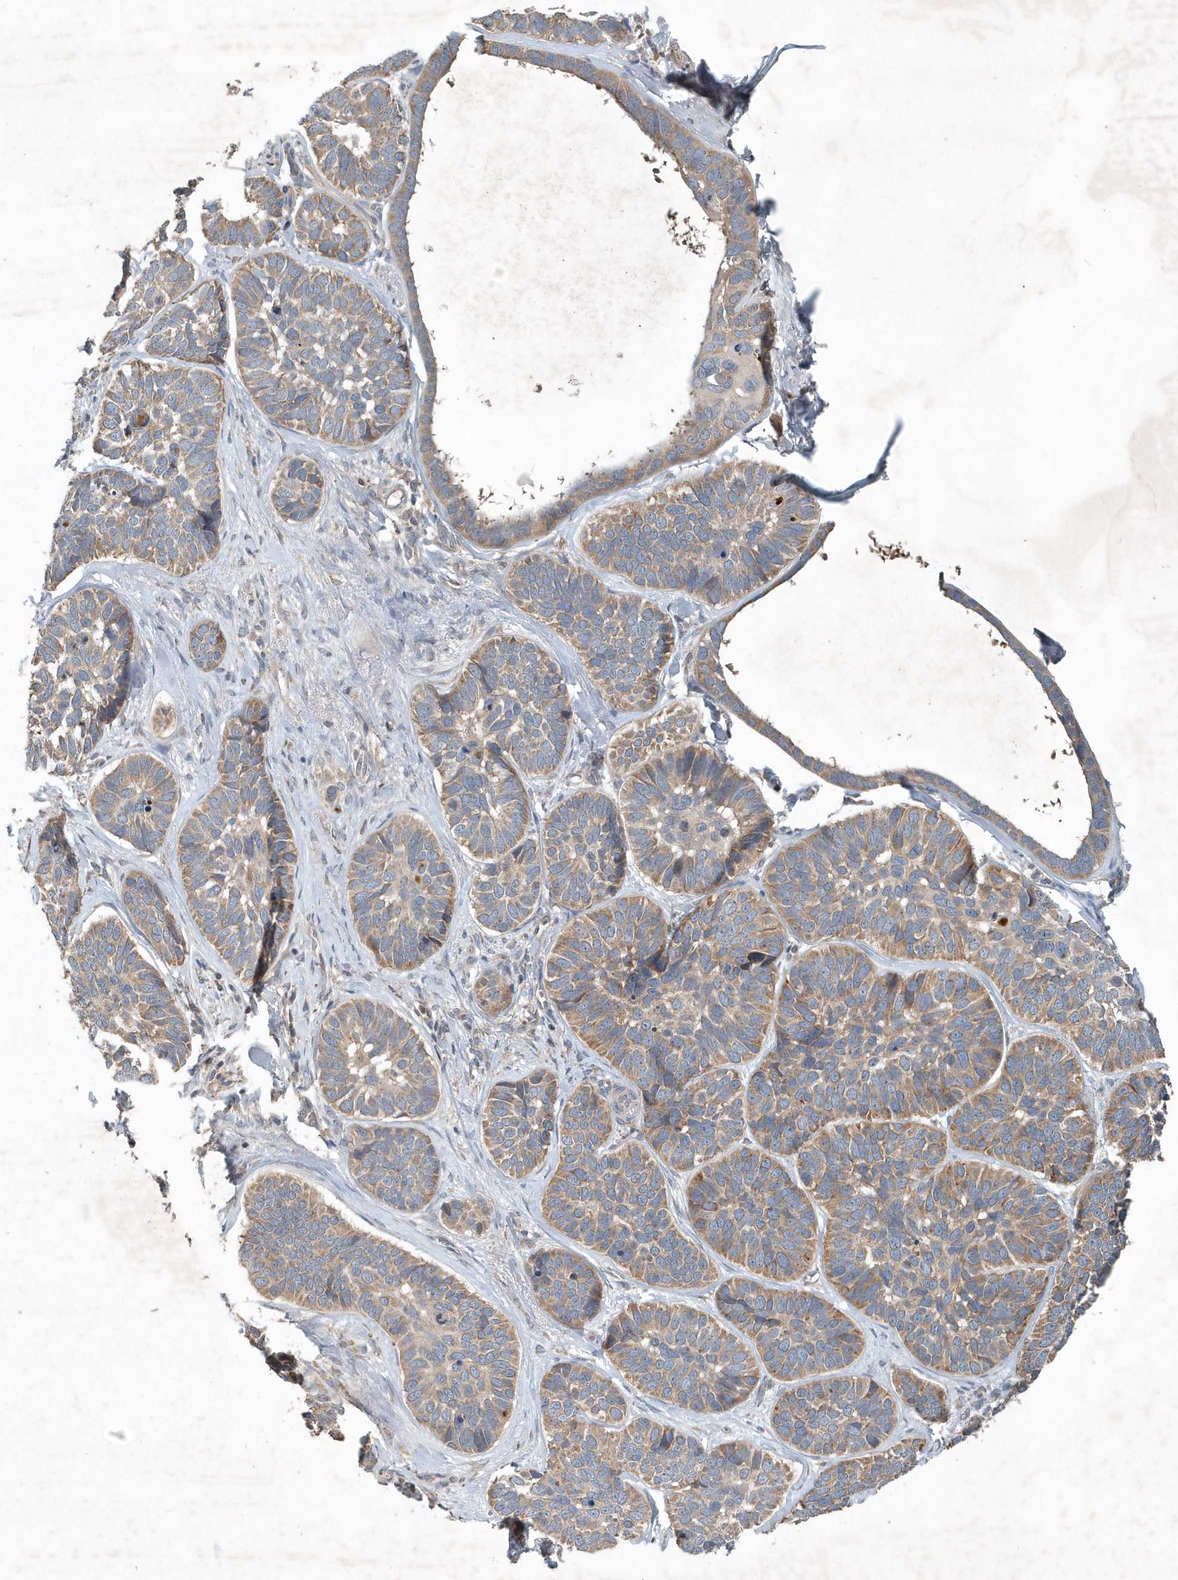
{"staining": {"intensity": "moderate", "quantity": ">75%", "location": "cytoplasmic/membranous"}, "tissue": "skin cancer", "cell_type": "Tumor cells", "image_type": "cancer", "snomed": [{"axis": "morphology", "description": "Basal cell carcinoma"}, {"axis": "topography", "description": "Skin"}], "caption": "Skin basal cell carcinoma tissue reveals moderate cytoplasmic/membranous positivity in about >75% of tumor cells, visualized by immunohistochemistry.", "gene": "SCFD2", "patient": {"sex": "male", "age": 62}}